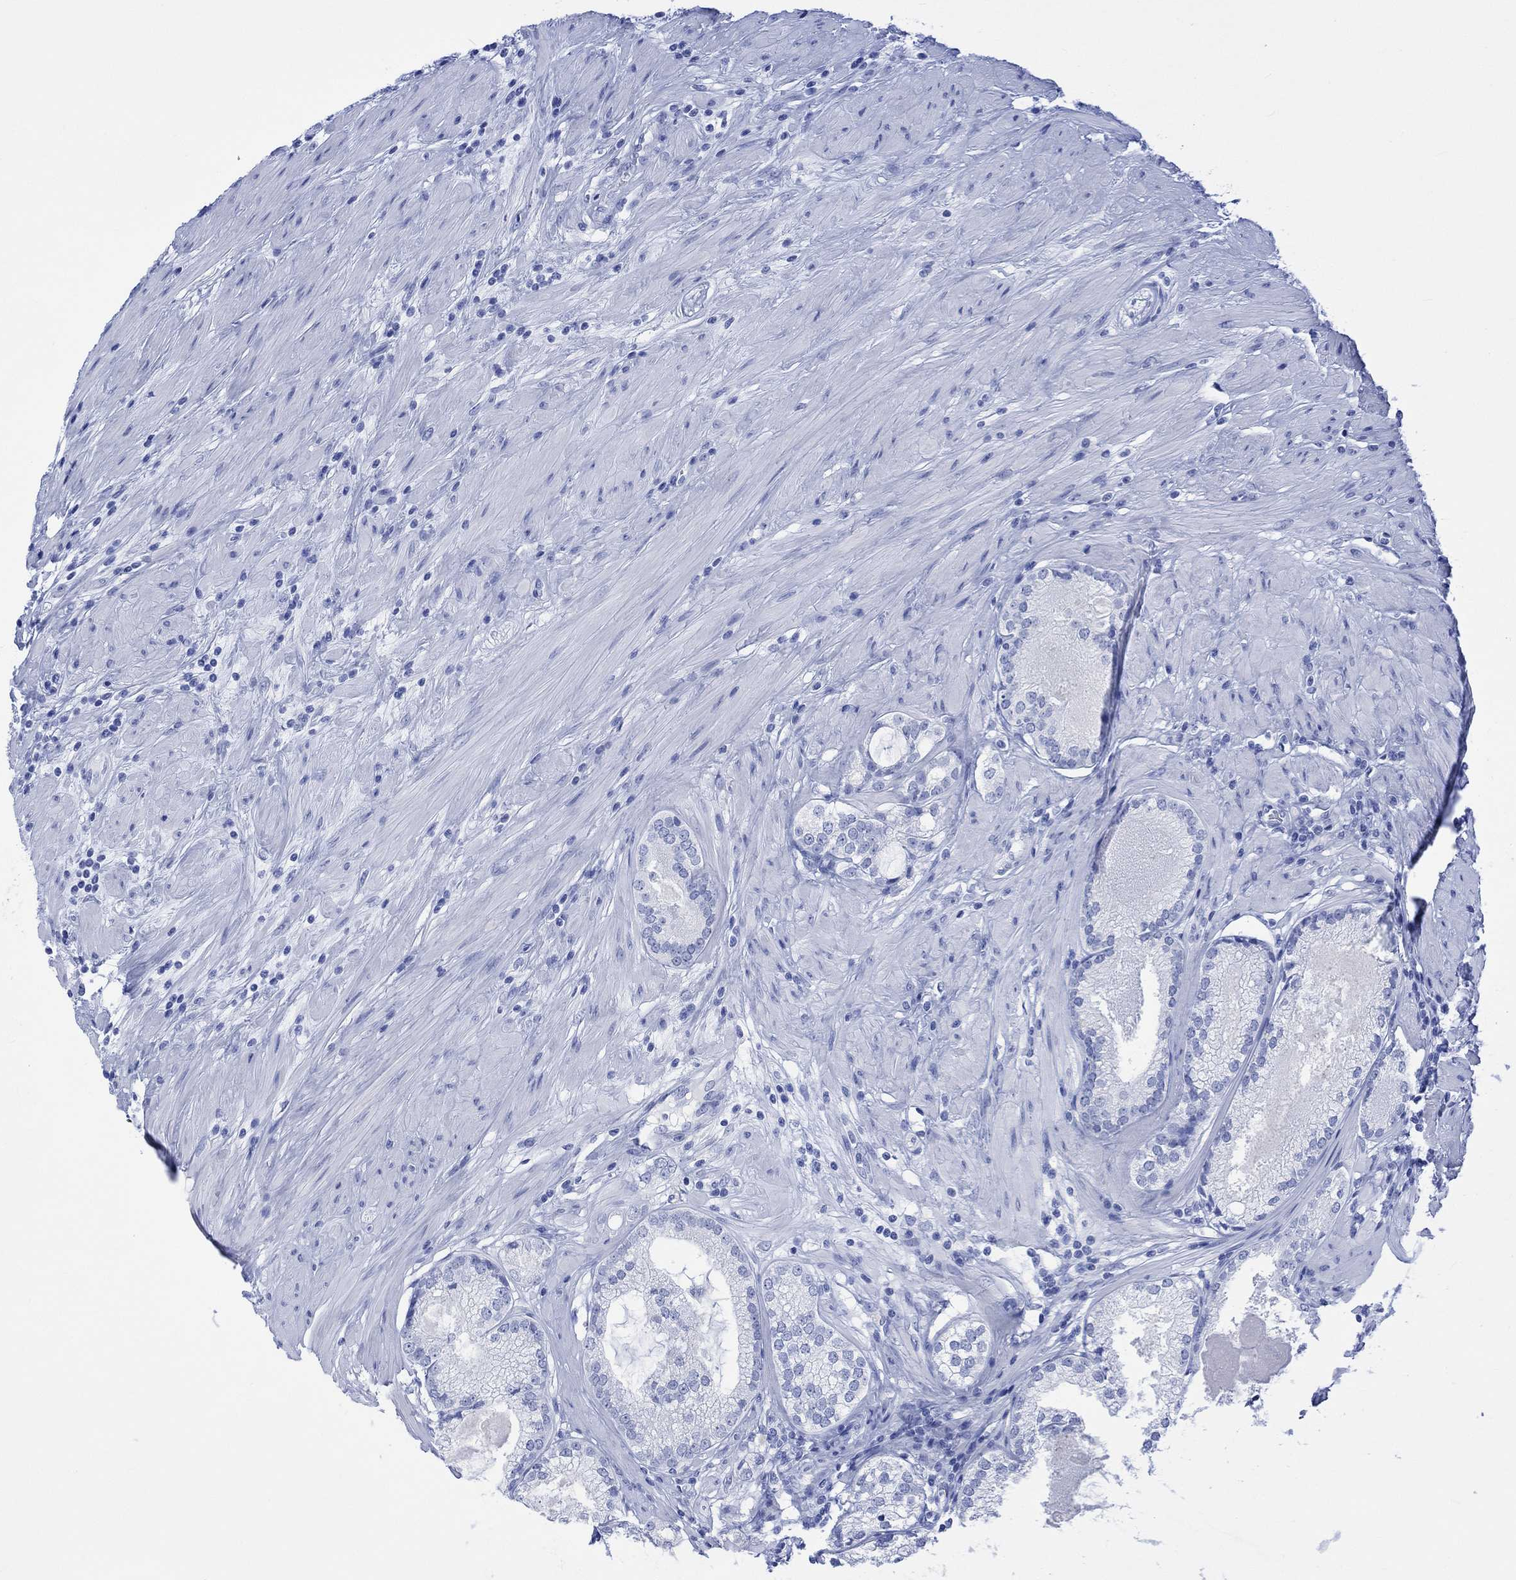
{"staining": {"intensity": "negative", "quantity": "none", "location": "none"}, "tissue": "prostate cancer", "cell_type": "Tumor cells", "image_type": "cancer", "snomed": [{"axis": "morphology", "description": "Adenocarcinoma, High grade"}, {"axis": "topography", "description": "Prostate and seminal vesicle, NOS"}], "caption": "Immunohistochemical staining of human prostate adenocarcinoma (high-grade) exhibits no significant expression in tumor cells.", "gene": "CELF4", "patient": {"sex": "male", "age": 62}}